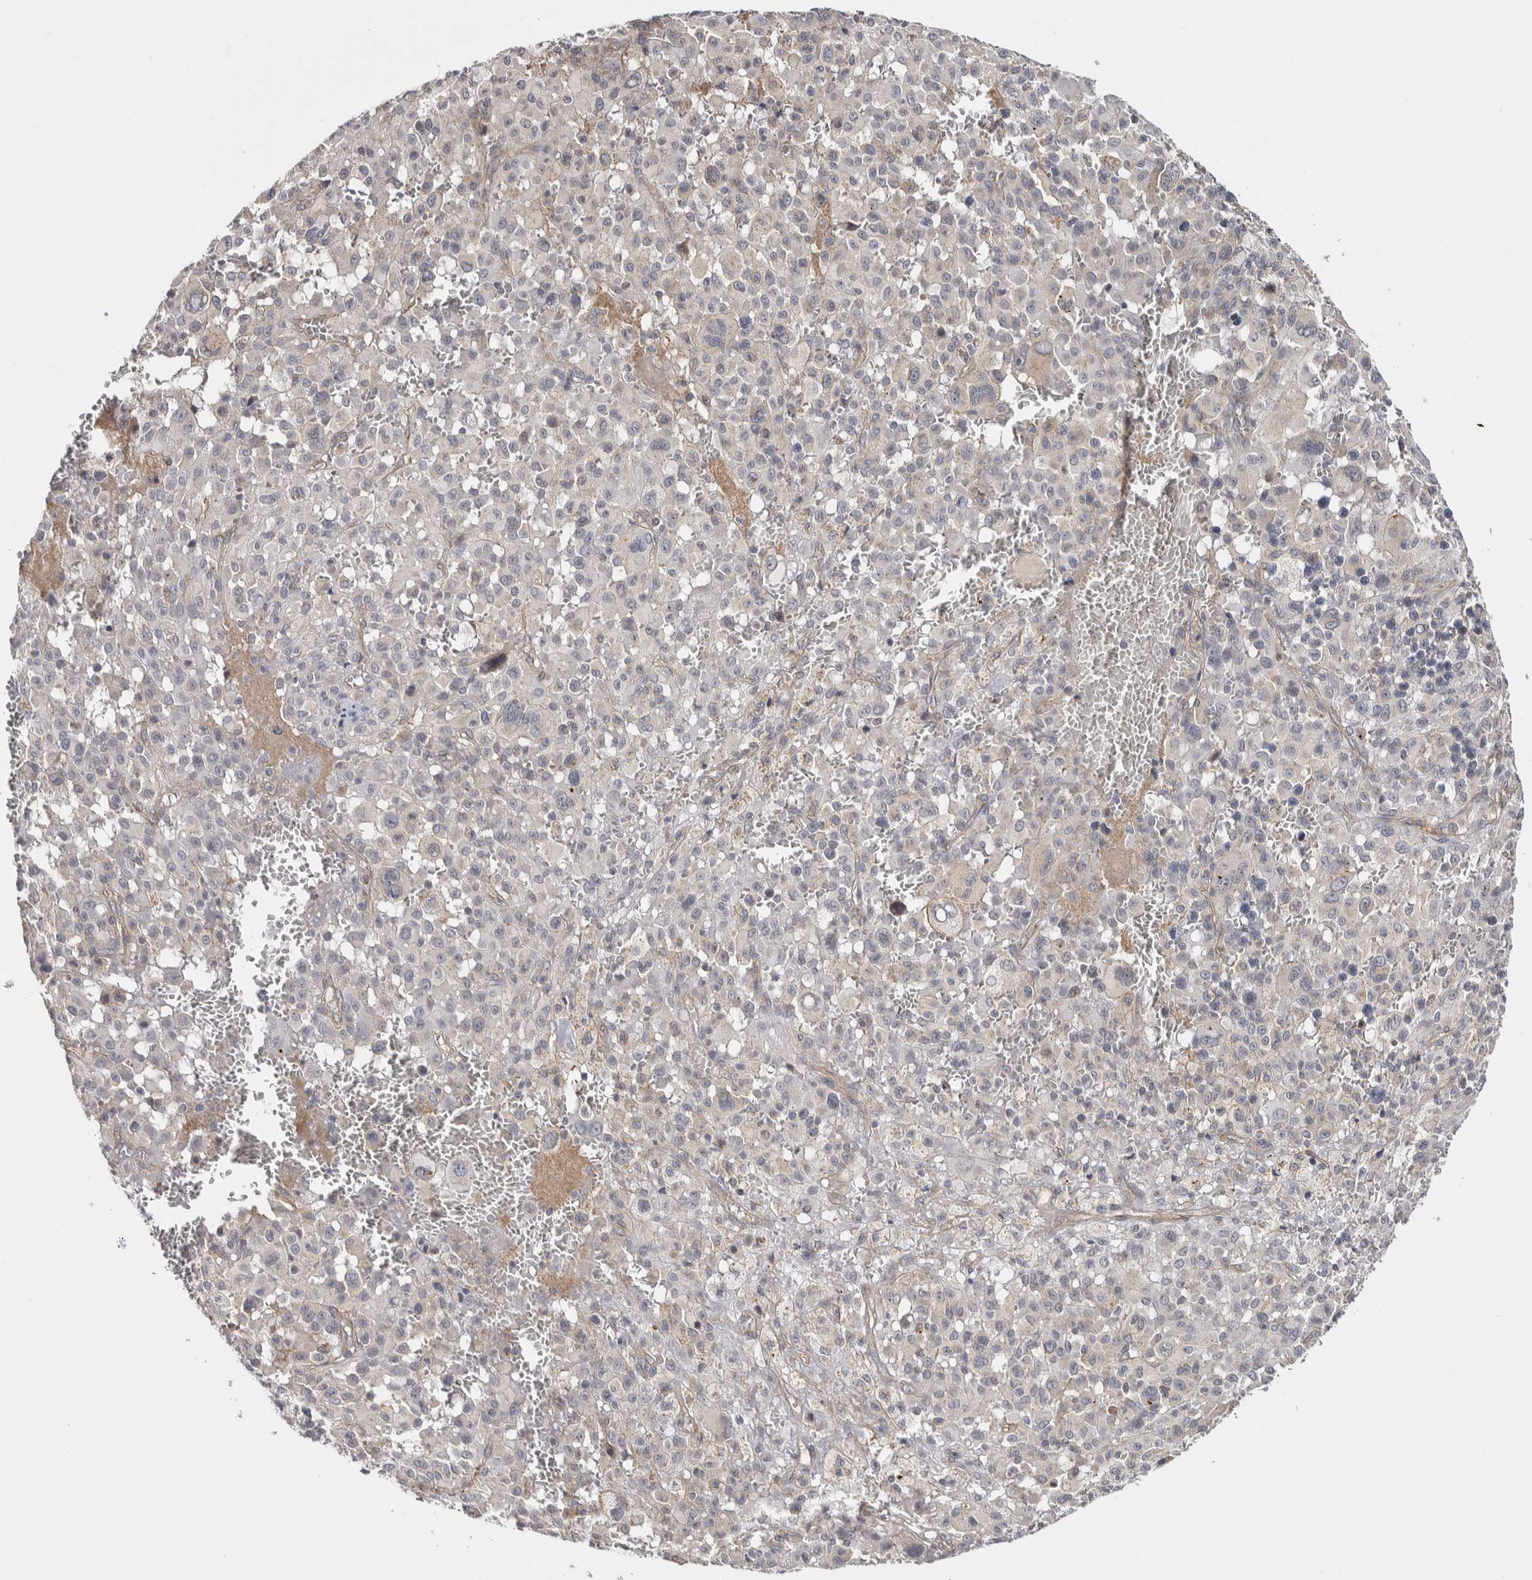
{"staining": {"intensity": "negative", "quantity": "none", "location": "none"}, "tissue": "melanoma", "cell_type": "Tumor cells", "image_type": "cancer", "snomed": [{"axis": "morphology", "description": "Malignant melanoma, Metastatic site"}, {"axis": "topography", "description": "Skin"}], "caption": "An image of human melanoma is negative for staining in tumor cells. (DAB (3,3'-diaminobenzidine) IHC with hematoxylin counter stain).", "gene": "CHMP4C", "patient": {"sex": "female", "age": 74}}